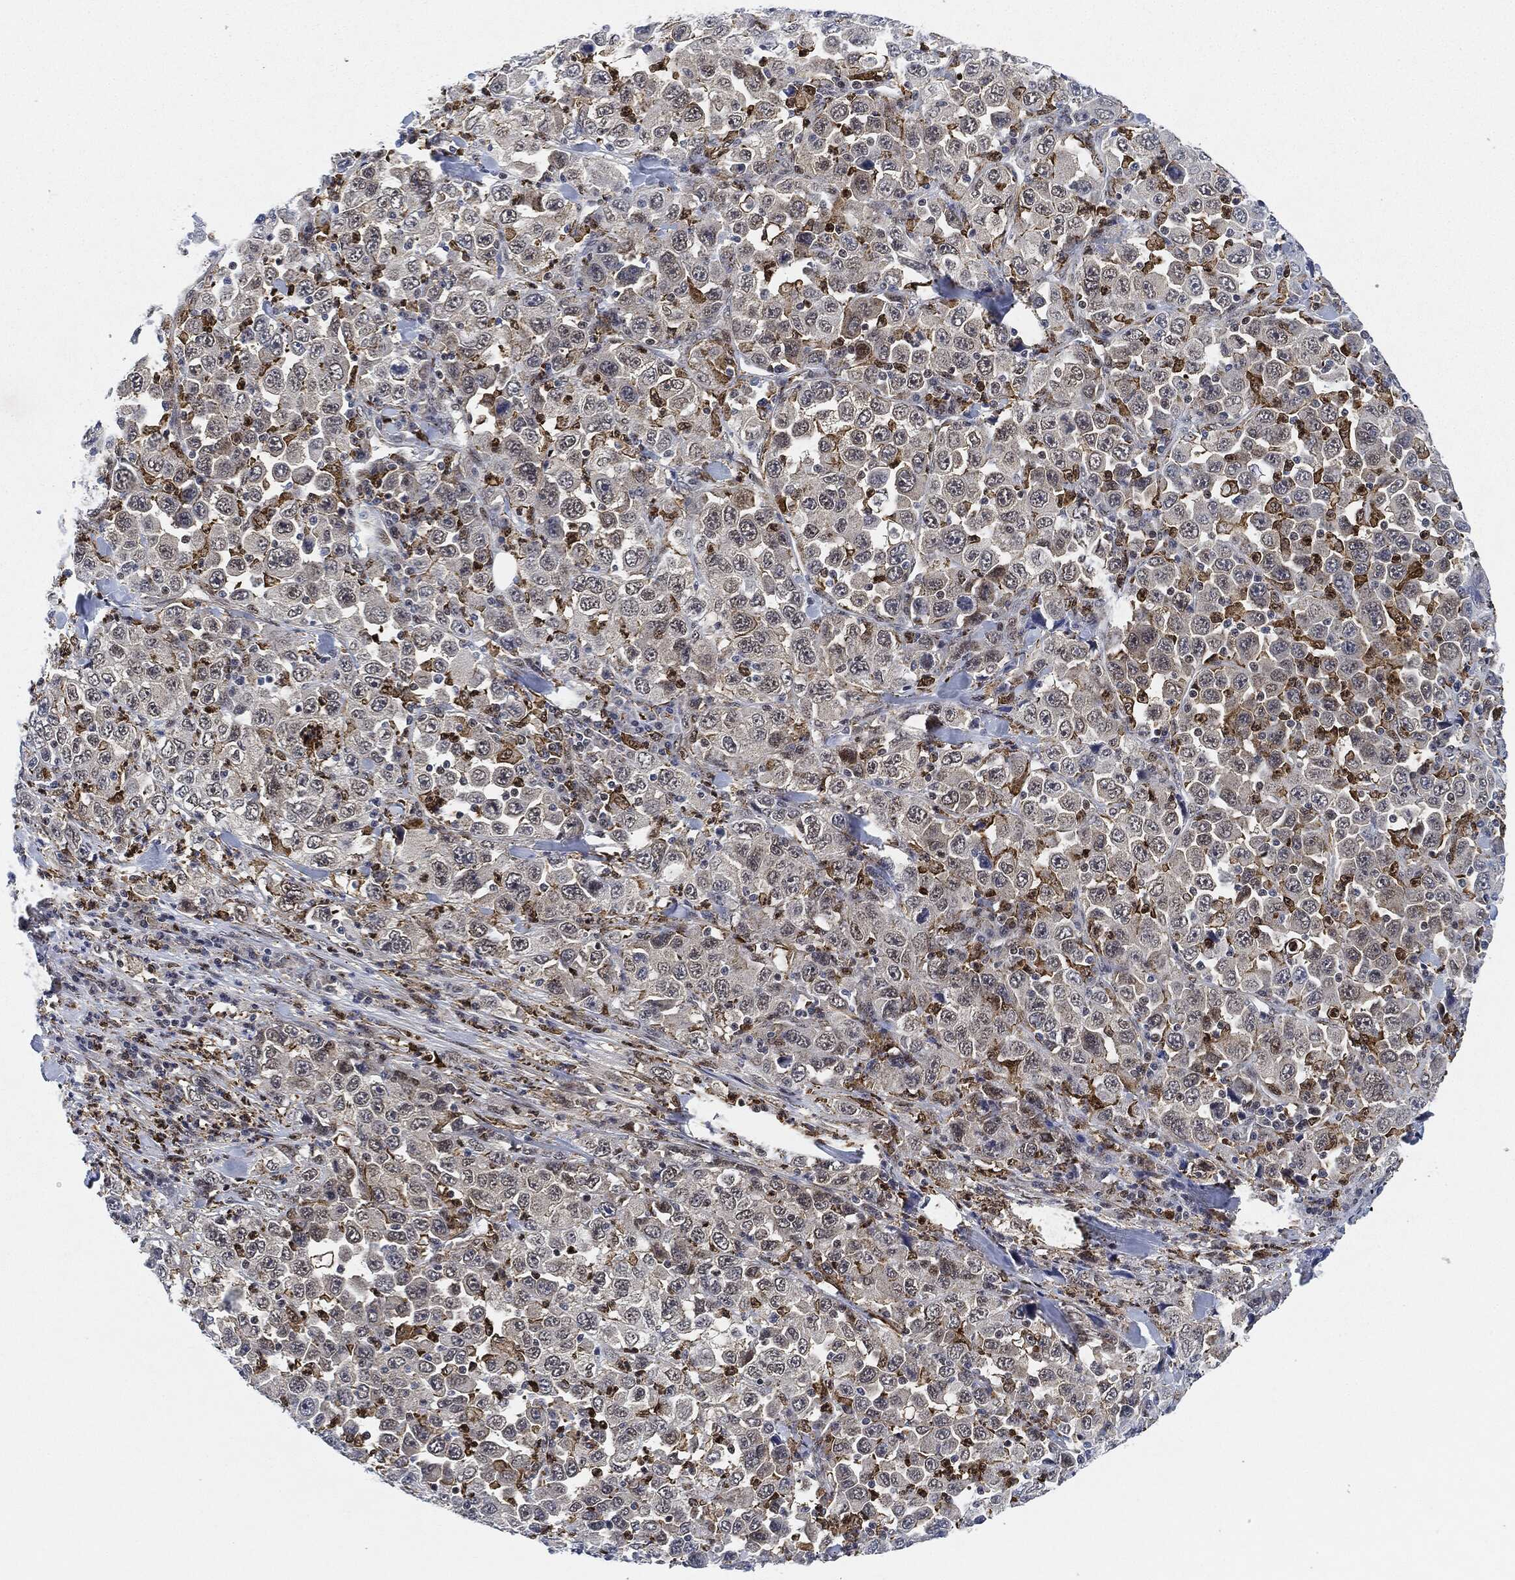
{"staining": {"intensity": "negative", "quantity": "none", "location": "none"}, "tissue": "stomach cancer", "cell_type": "Tumor cells", "image_type": "cancer", "snomed": [{"axis": "morphology", "description": "Normal tissue, NOS"}, {"axis": "morphology", "description": "Adenocarcinoma, NOS"}, {"axis": "topography", "description": "Stomach, upper"}, {"axis": "topography", "description": "Stomach"}], "caption": "A high-resolution histopathology image shows immunohistochemistry (IHC) staining of stomach cancer (adenocarcinoma), which shows no significant expression in tumor cells. (DAB (3,3'-diaminobenzidine) immunohistochemistry, high magnification).", "gene": "NANOS3", "patient": {"sex": "male", "age": 59}}